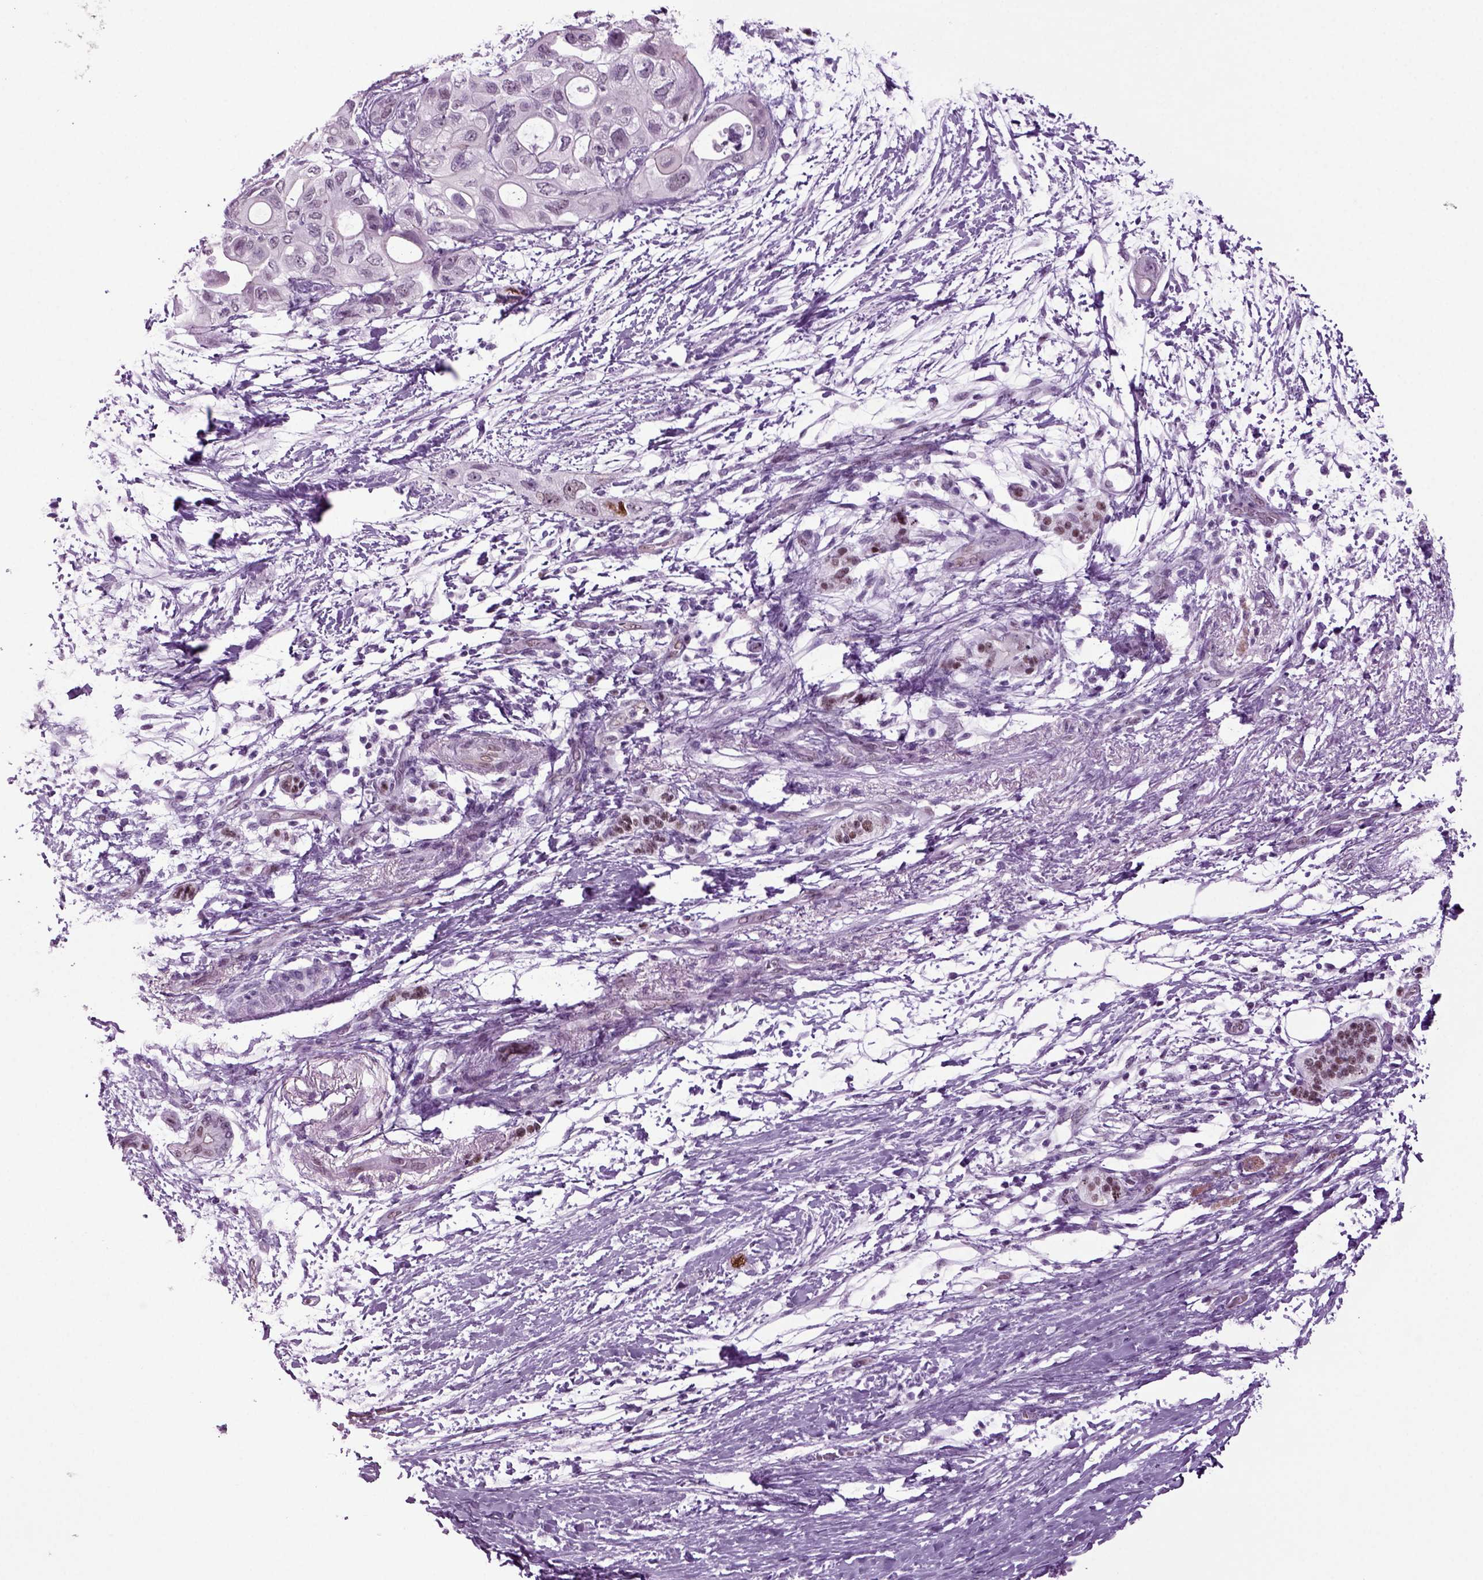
{"staining": {"intensity": "negative", "quantity": "none", "location": "none"}, "tissue": "pancreatic cancer", "cell_type": "Tumor cells", "image_type": "cancer", "snomed": [{"axis": "morphology", "description": "Adenocarcinoma, NOS"}, {"axis": "topography", "description": "Pancreas"}], "caption": "A micrograph of pancreatic cancer (adenocarcinoma) stained for a protein reveals no brown staining in tumor cells.", "gene": "RFX3", "patient": {"sex": "female", "age": 72}}